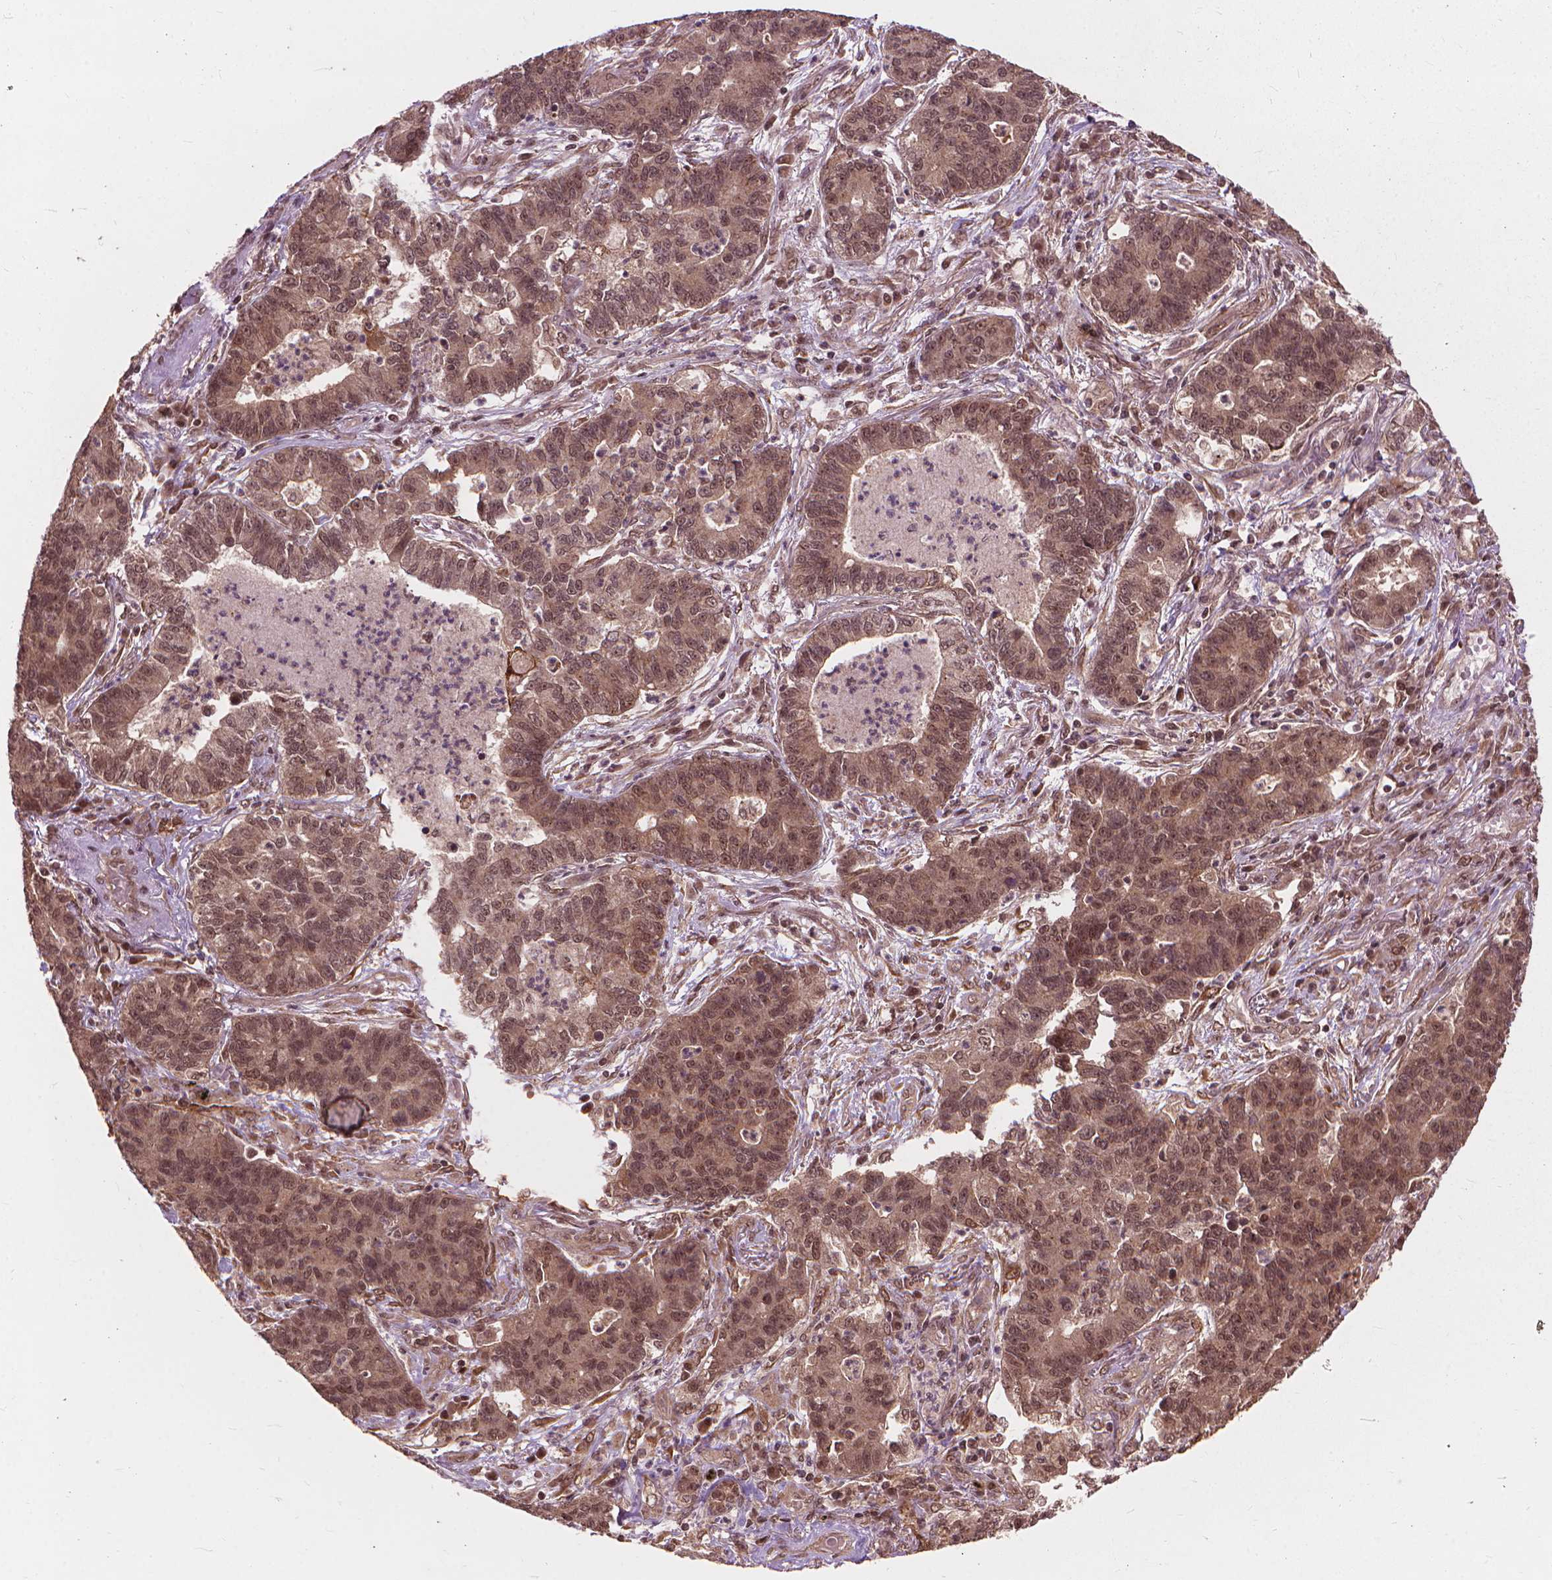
{"staining": {"intensity": "moderate", "quantity": ">75%", "location": "nuclear"}, "tissue": "lung cancer", "cell_type": "Tumor cells", "image_type": "cancer", "snomed": [{"axis": "morphology", "description": "Adenocarcinoma, NOS"}, {"axis": "topography", "description": "Lung"}], "caption": "The photomicrograph exhibits staining of lung adenocarcinoma, revealing moderate nuclear protein expression (brown color) within tumor cells. Nuclei are stained in blue.", "gene": "SSU72", "patient": {"sex": "female", "age": 57}}